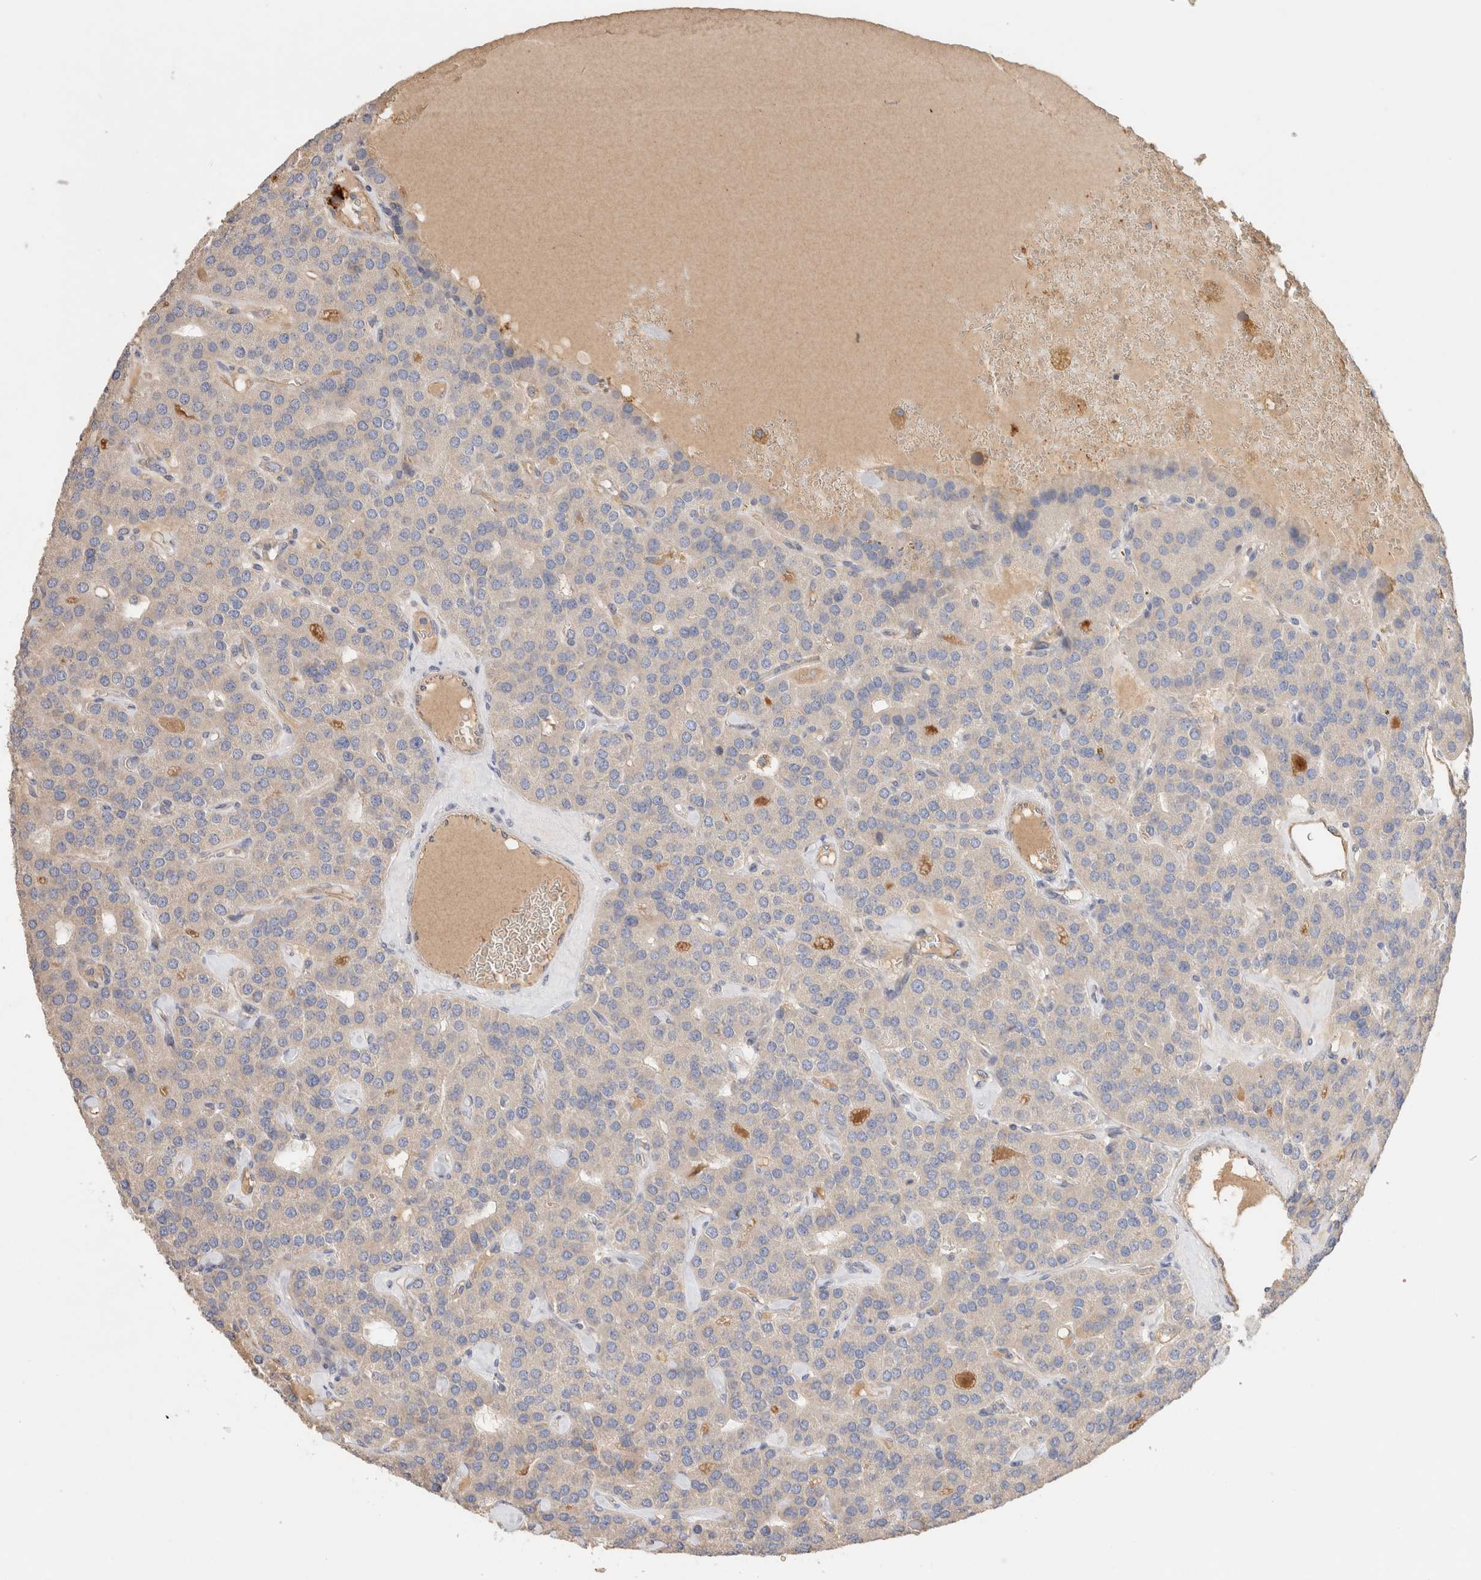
{"staining": {"intensity": "negative", "quantity": "none", "location": "none"}, "tissue": "parathyroid gland", "cell_type": "Glandular cells", "image_type": "normal", "snomed": [{"axis": "morphology", "description": "Normal tissue, NOS"}, {"axis": "morphology", "description": "Adenoma, NOS"}, {"axis": "topography", "description": "Parathyroid gland"}], "caption": "Immunohistochemistry (IHC) histopathology image of normal parathyroid gland: parathyroid gland stained with DAB exhibits no significant protein positivity in glandular cells. (DAB immunohistochemistry (IHC), high magnification).", "gene": "PROS1", "patient": {"sex": "female", "age": 86}}